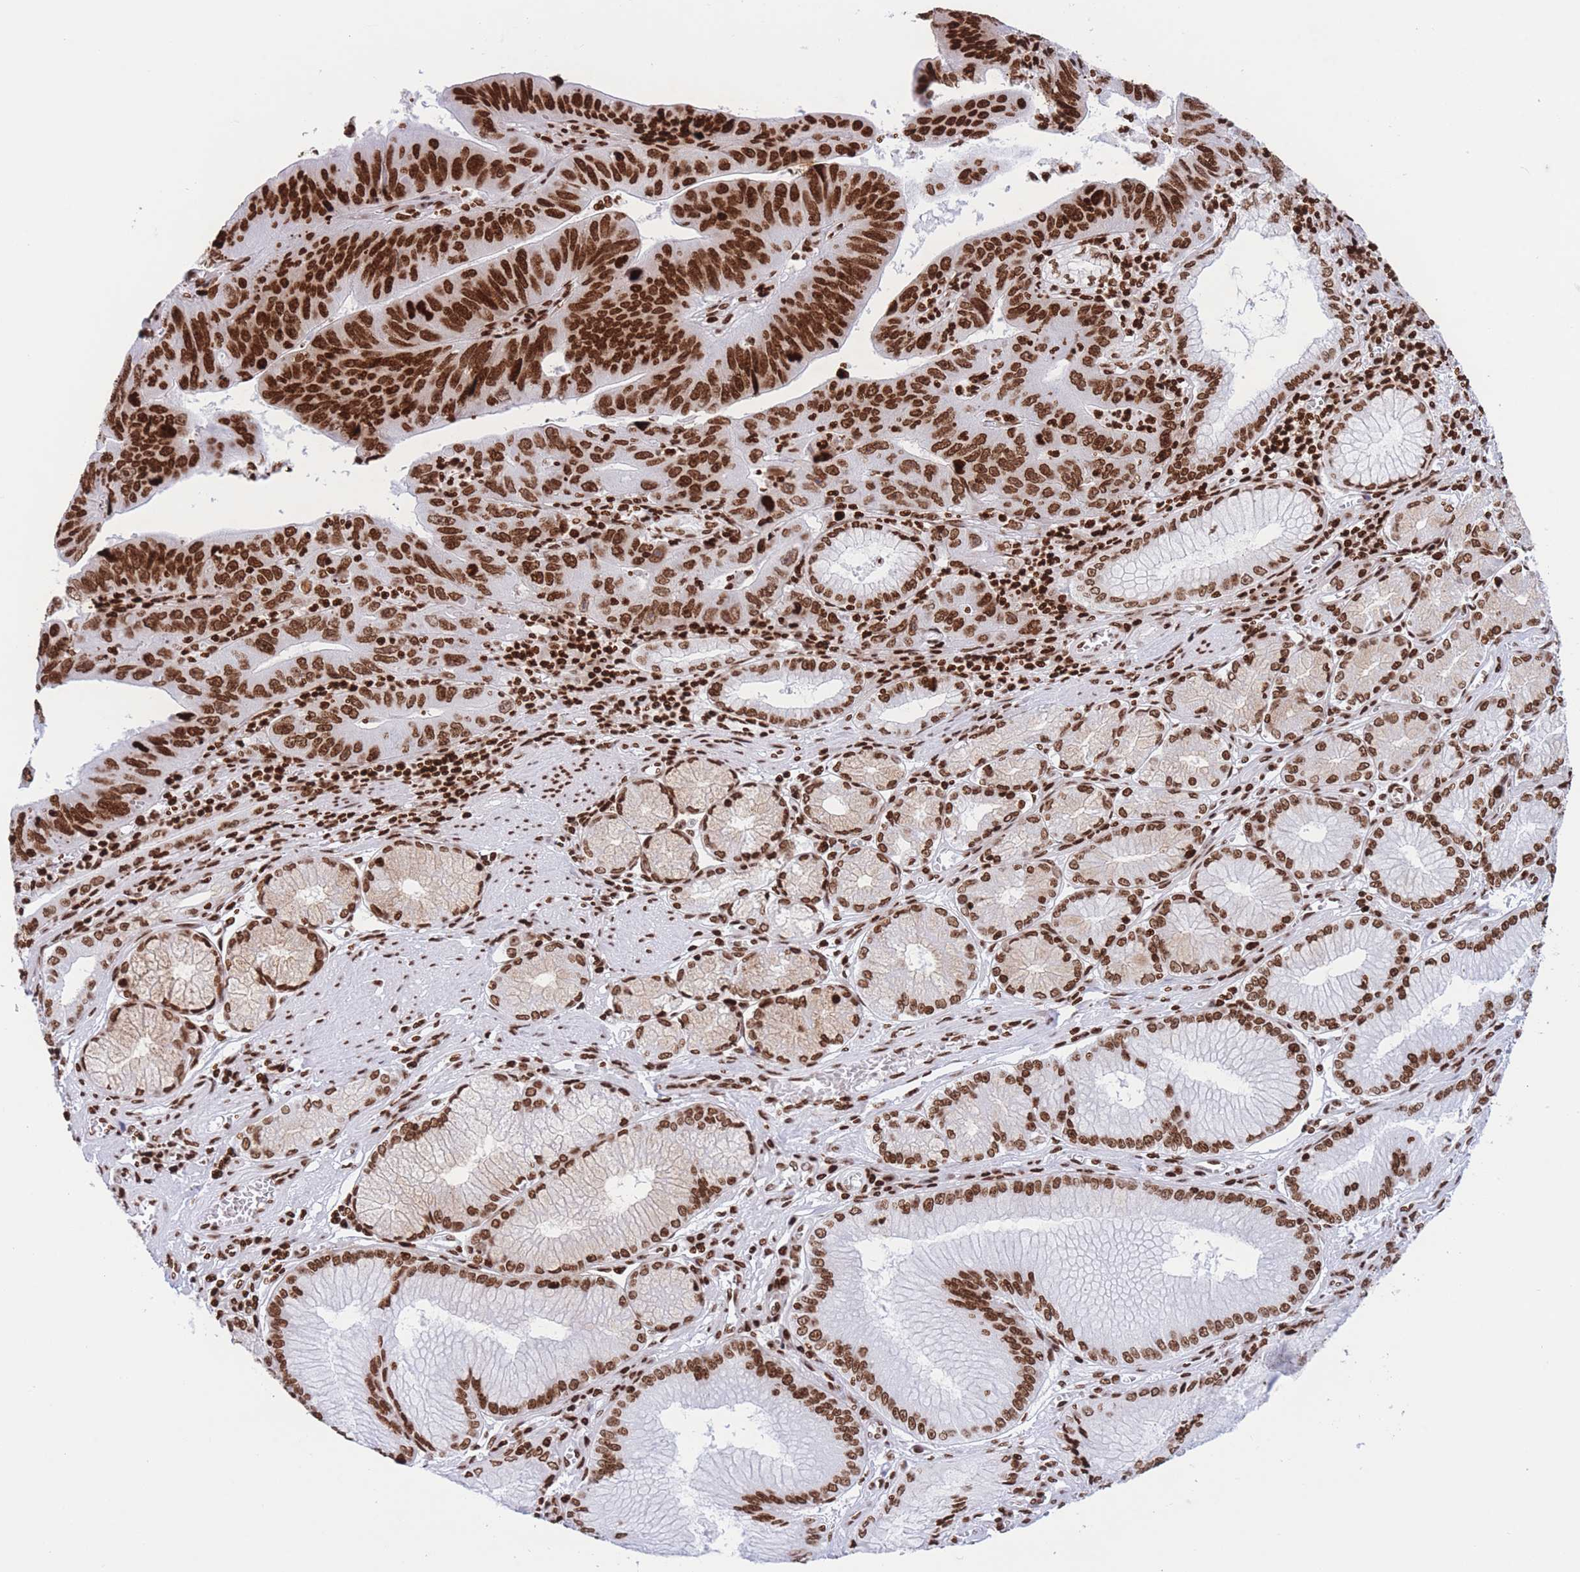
{"staining": {"intensity": "strong", "quantity": ">75%", "location": "nuclear"}, "tissue": "stomach cancer", "cell_type": "Tumor cells", "image_type": "cancer", "snomed": [{"axis": "morphology", "description": "Adenocarcinoma, NOS"}, {"axis": "topography", "description": "Stomach"}], "caption": "Protein expression analysis of human stomach adenocarcinoma reveals strong nuclear positivity in about >75% of tumor cells.", "gene": "H2BC11", "patient": {"sex": "male", "age": 59}}